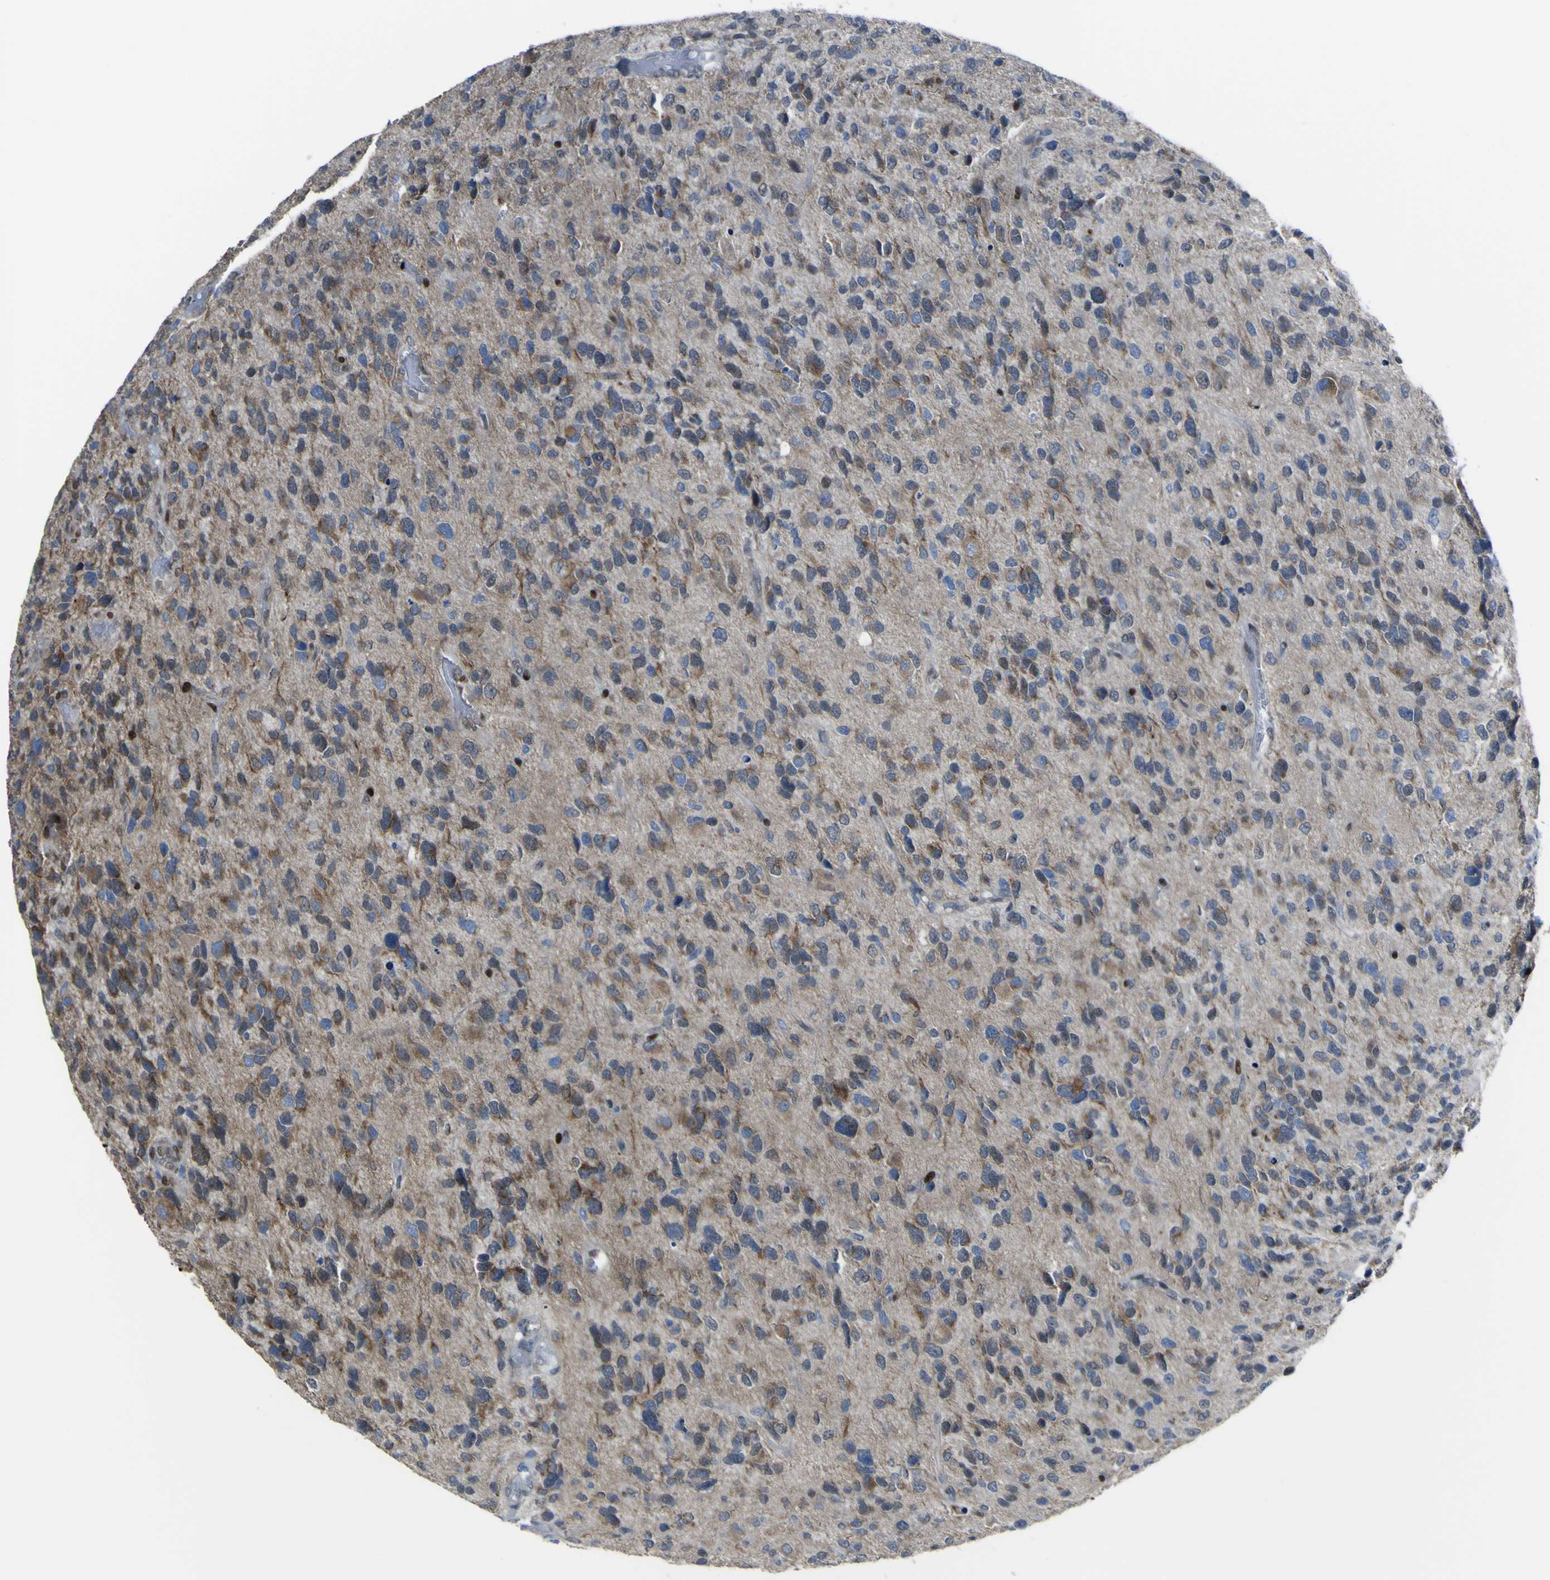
{"staining": {"intensity": "moderate", "quantity": "<25%", "location": "cytoplasmic/membranous"}, "tissue": "glioma", "cell_type": "Tumor cells", "image_type": "cancer", "snomed": [{"axis": "morphology", "description": "Glioma, malignant, High grade"}, {"axis": "topography", "description": "Brain"}], "caption": "Immunohistochemical staining of malignant high-grade glioma displays moderate cytoplasmic/membranous protein expression in about <25% of tumor cells.", "gene": "LRRN1", "patient": {"sex": "female", "age": 58}}